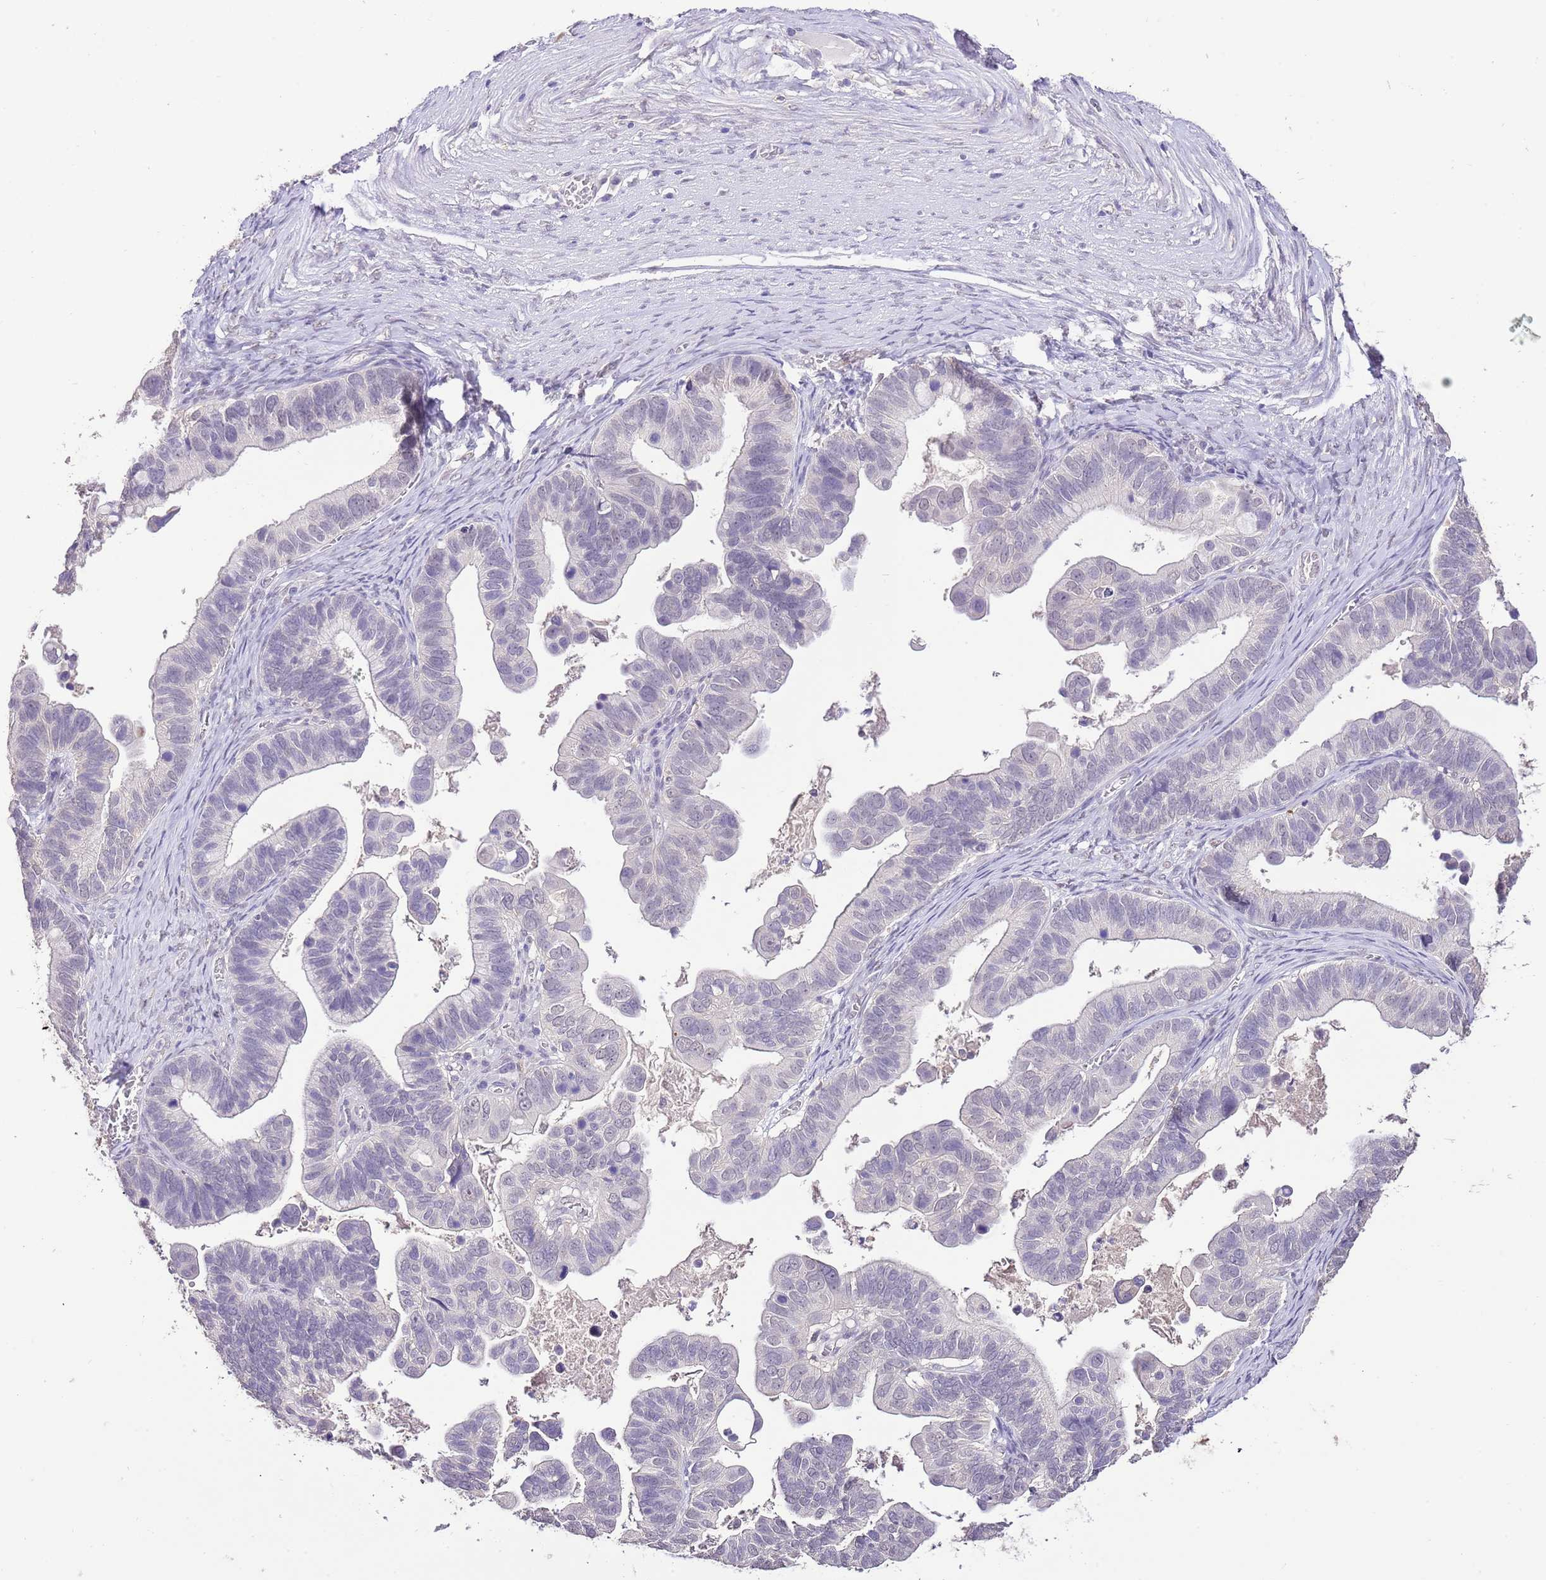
{"staining": {"intensity": "negative", "quantity": "none", "location": "none"}, "tissue": "ovarian cancer", "cell_type": "Tumor cells", "image_type": "cancer", "snomed": [{"axis": "morphology", "description": "Cystadenocarcinoma, serous, NOS"}, {"axis": "topography", "description": "Ovary"}], "caption": "A high-resolution histopathology image shows immunohistochemistry (IHC) staining of ovarian cancer, which shows no significant expression in tumor cells.", "gene": "IZUMO4", "patient": {"sex": "female", "age": 56}}